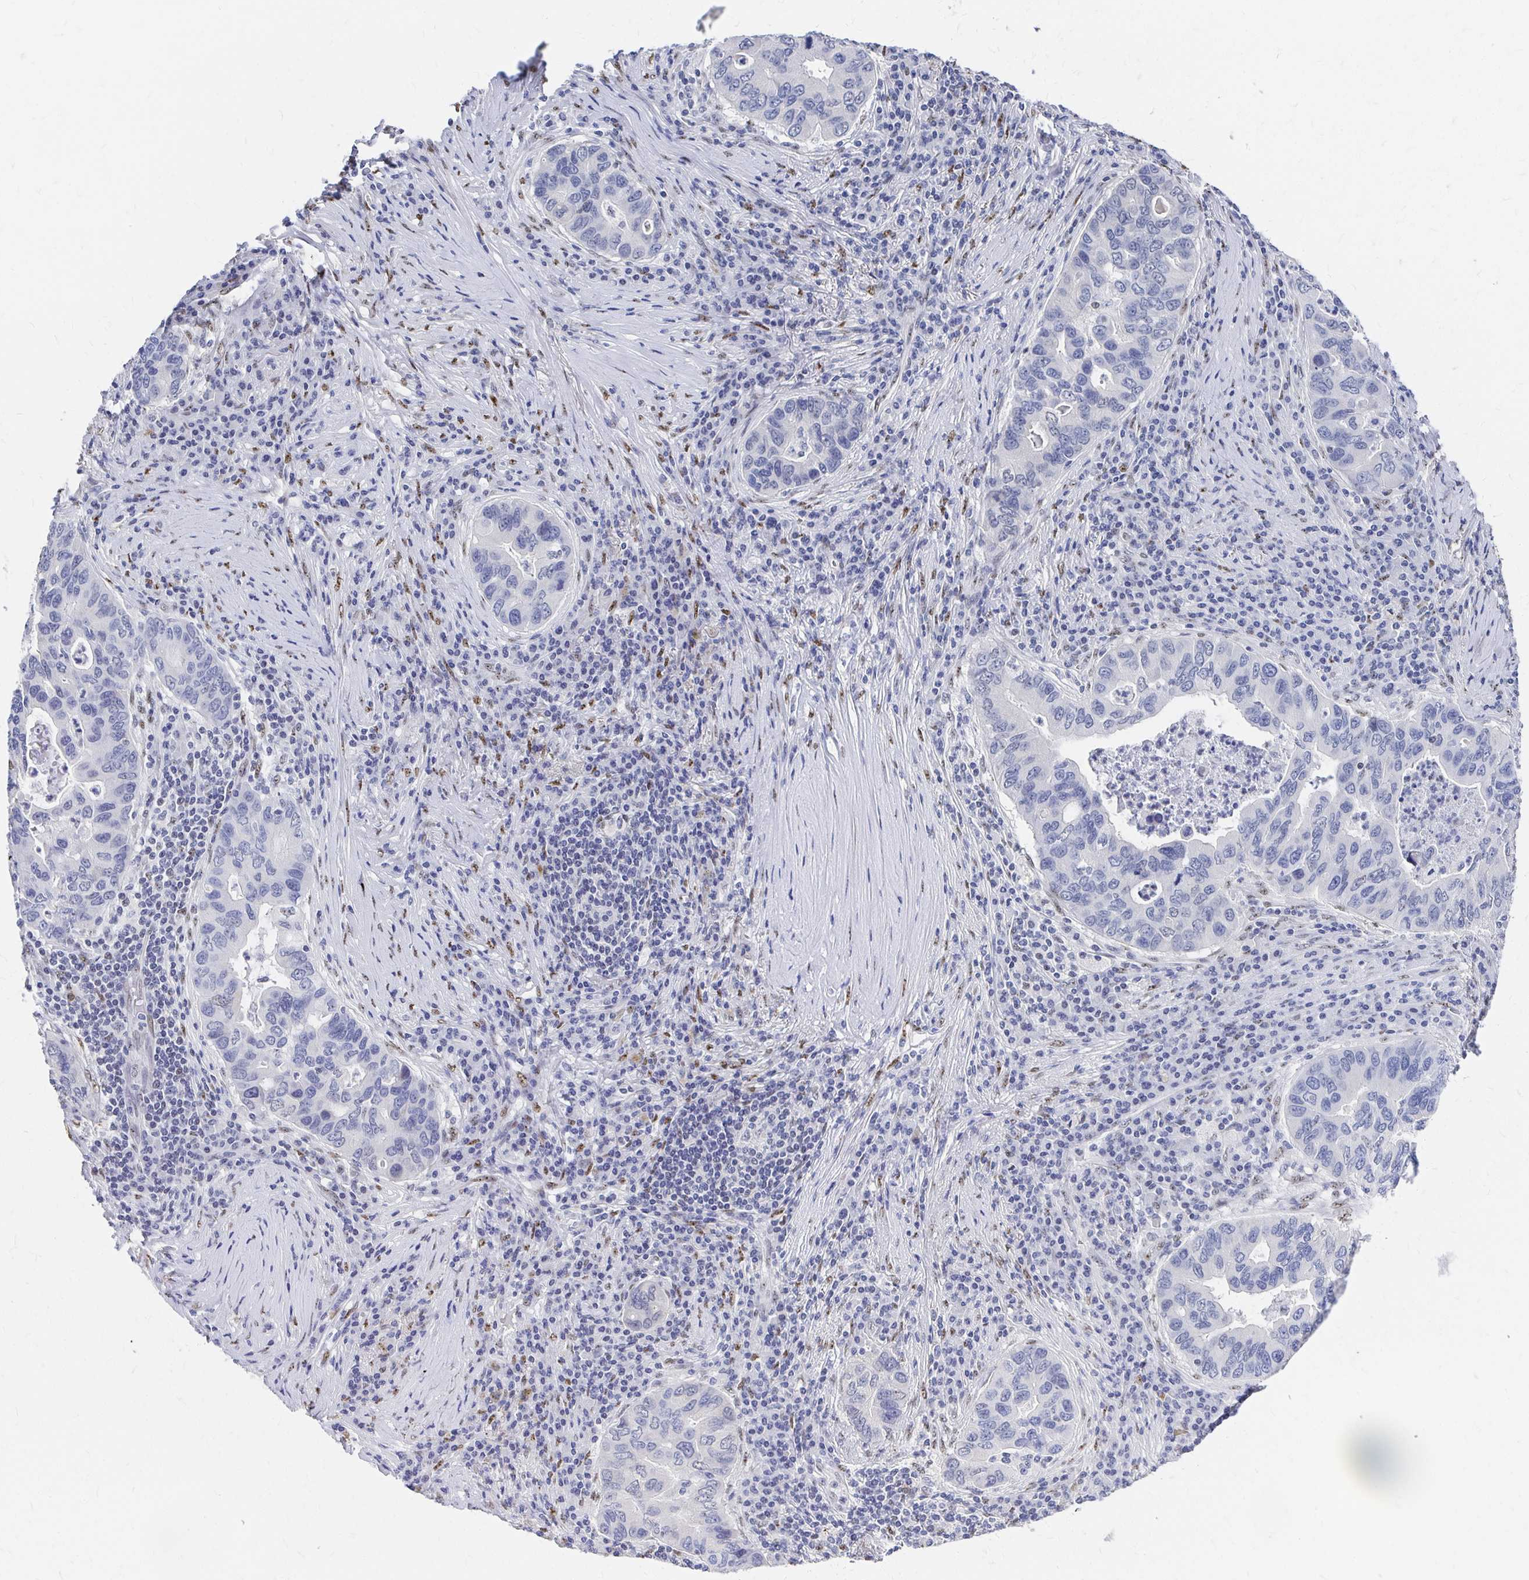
{"staining": {"intensity": "negative", "quantity": "none", "location": "none"}, "tissue": "lung cancer", "cell_type": "Tumor cells", "image_type": "cancer", "snomed": [{"axis": "morphology", "description": "Adenocarcinoma, NOS"}, {"axis": "morphology", "description": "Adenocarcinoma, metastatic, NOS"}, {"axis": "topography", "description": "Lymph node"}, {"axis": "topography", "description": "Lung"}], "caption": "The IHC micrograph has no significant staining in tumor cells of metastatic adenocarcinoma (lung) tissue.", "gene": "CLIC3", "patient": {"sex": "female", "age": 54}}